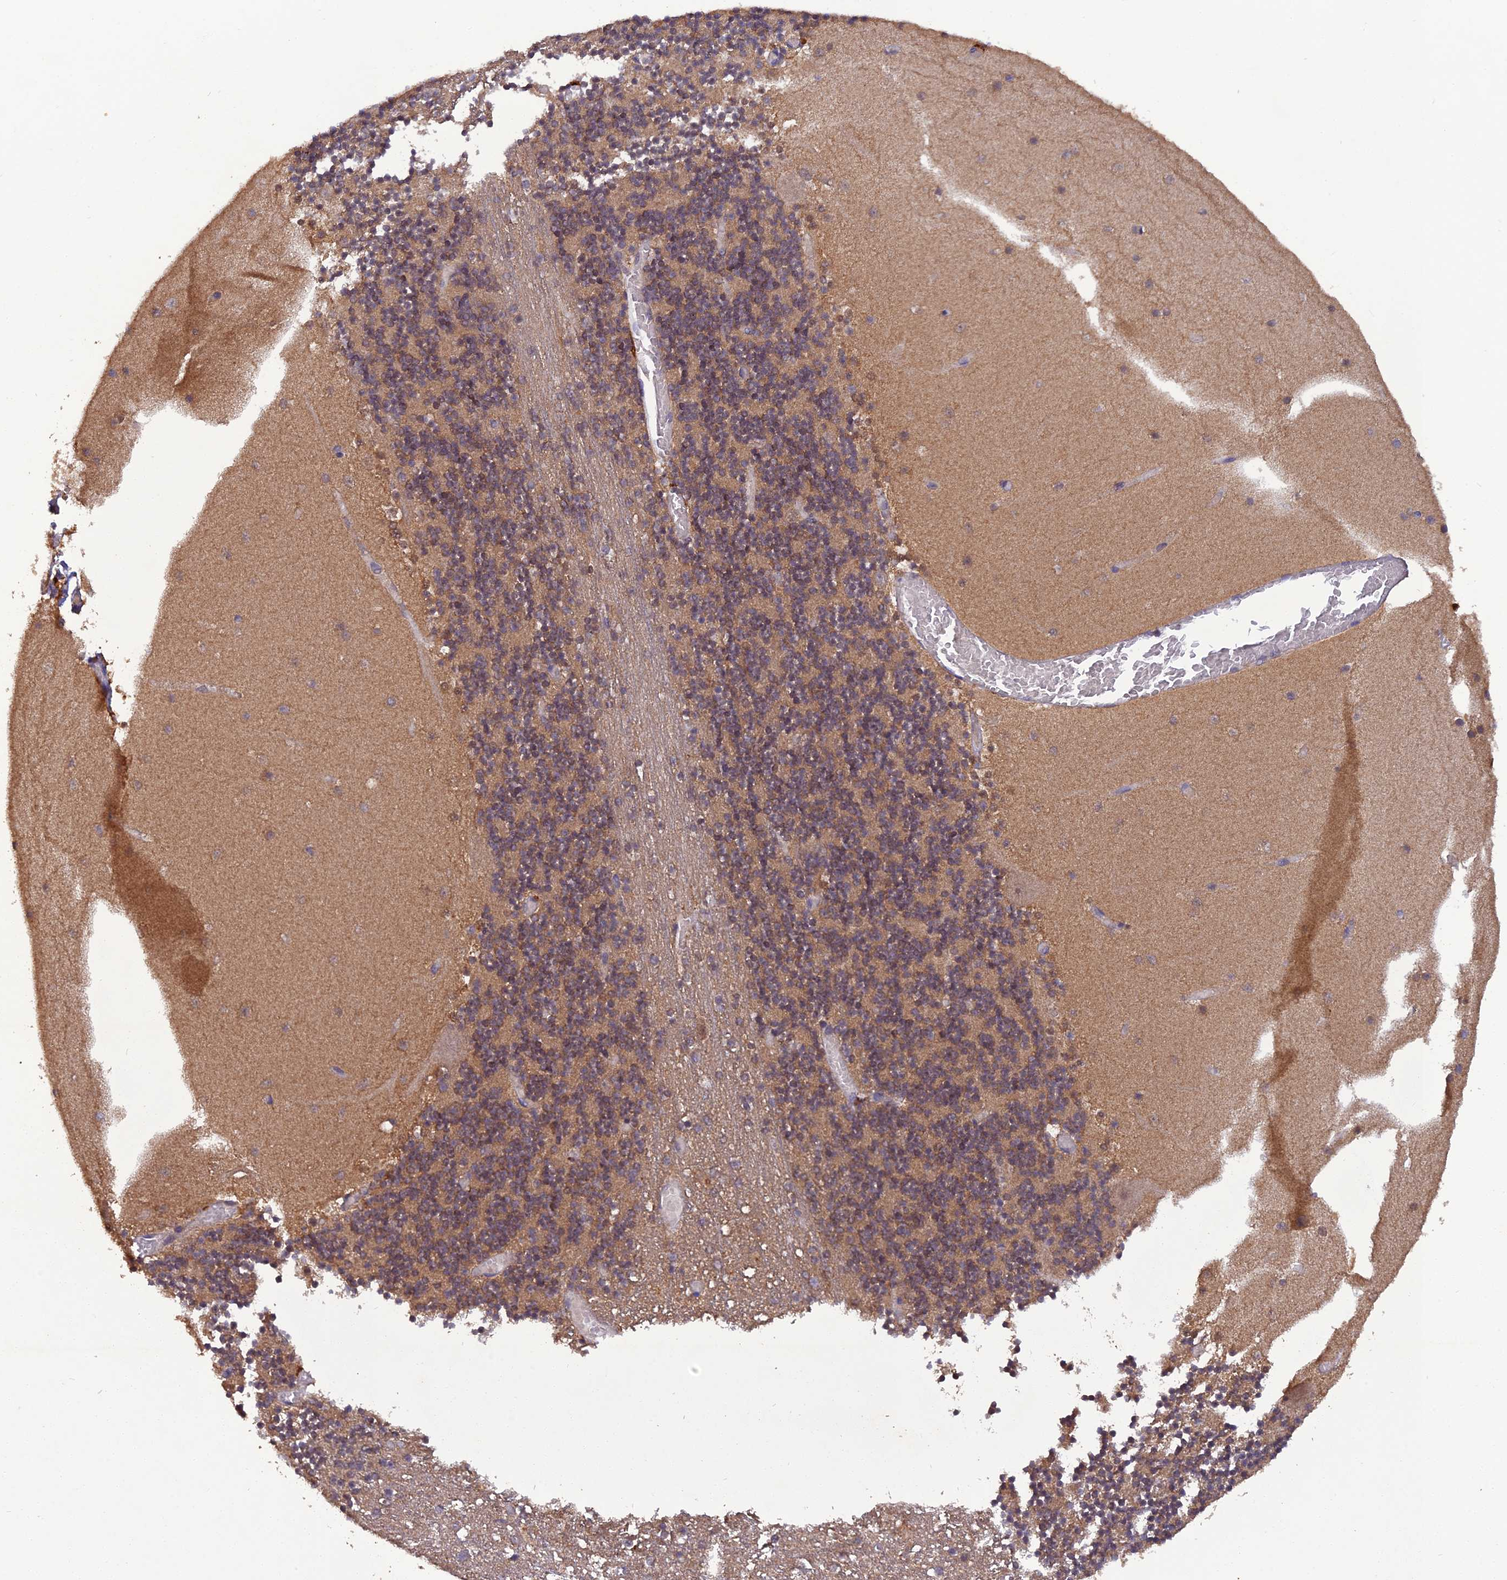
{"staining": {"intensity": "moderate", "quantity": "25%-75%", "location": "cytoplasmic/membranous"}, "tissue": "cerebellum", "cell_type": "Cells in granular layer", "image_type": "normal", "snomed": [{"axis": "morphology", "description": "Normal tissue, NOS"}, {"axis": "topography", "description": "Cerebellum"}], "caption": "Cerebellum stained with a brown dye shows moderate cytoplasmic/membranous positive positivity in about 25%-75% of cells in granular layer.", "gene": "TMEM258", "patient": {"sex": "female", "age": 28}}